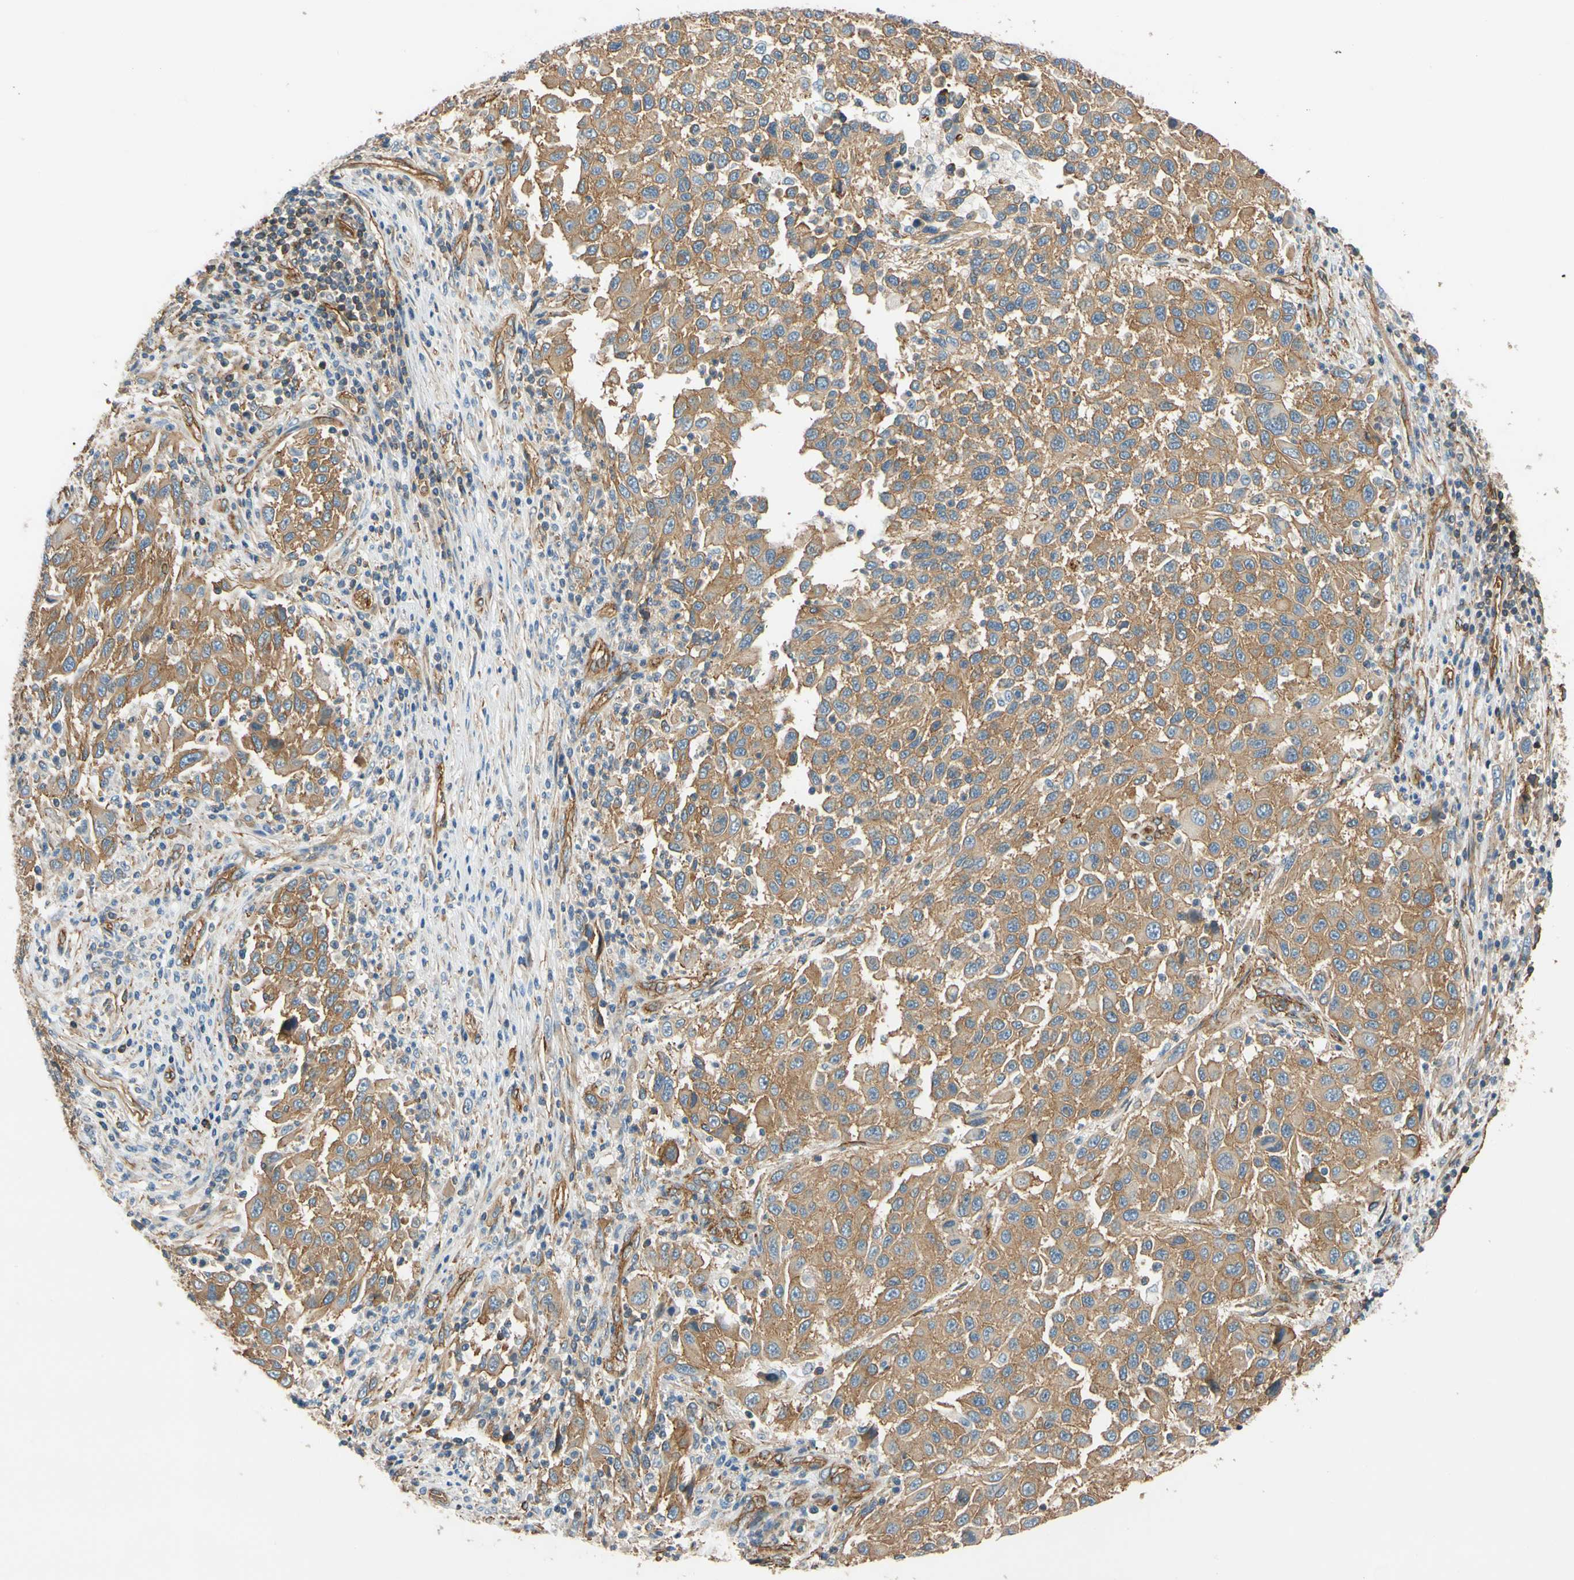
{"staining": {"intensity": "moderate", "quantity": ">75%", "location": "cytoplasmic/membranous"}, "tissue": "melanoma", "cell_type": "Tumor cells", "image_type": "cancer", "snomed": [{"axis": "morphology", "description": "Malignant melanoma, Metastatic site"}, {"axis": "topography", "description": "Lymph node"}], "caption": "Tumor cells exhibit medium levels of moderate cytoplasmic/membranous expression in about >75% of cells in melanoma.", "gene": "SPTAN1", "patient": {"sex": "male", "age": 61}}